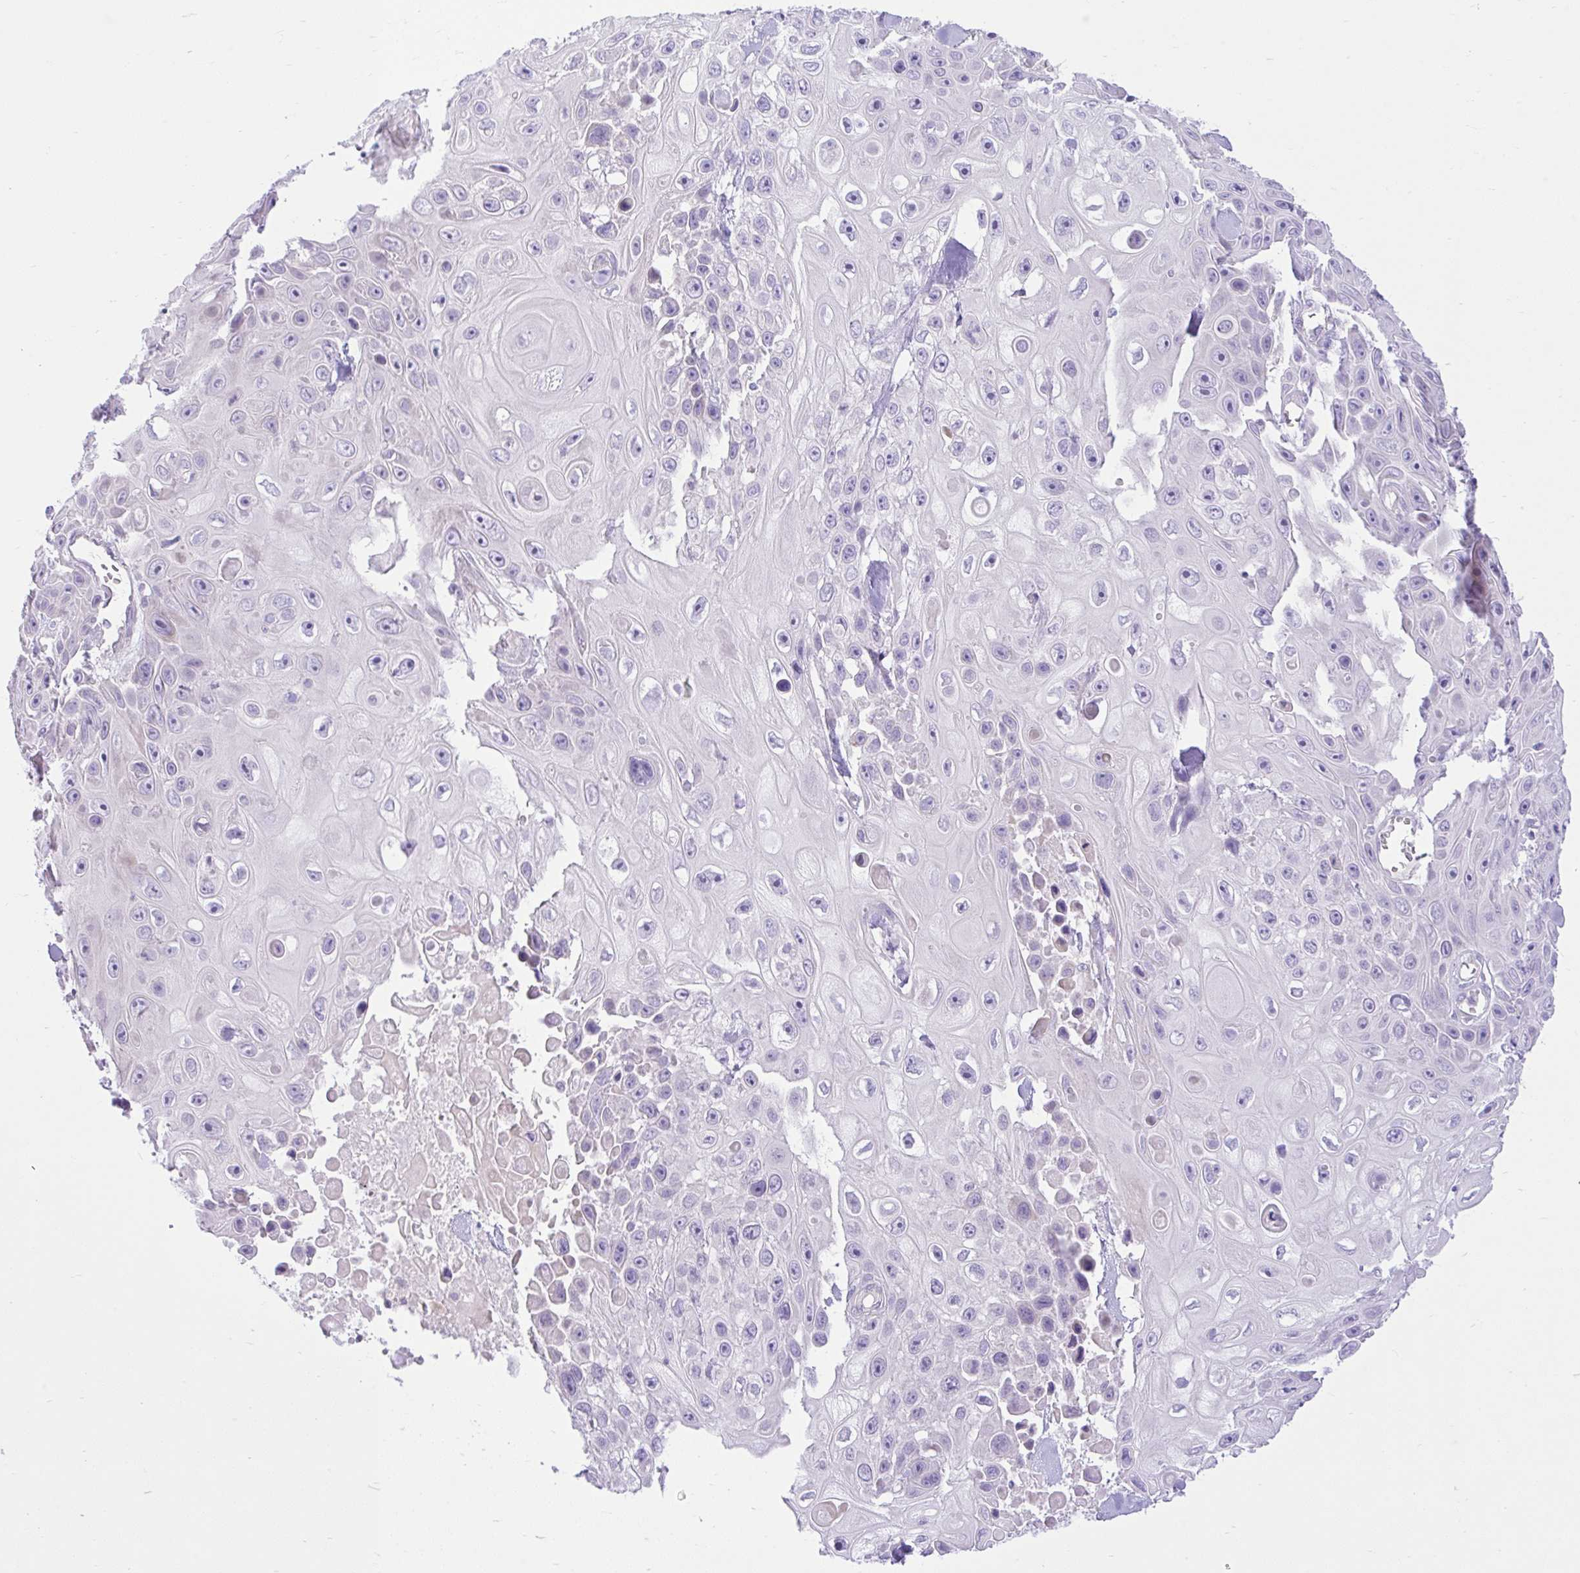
{"staining": {"intensity": "negative", "quantity": "none", "location": "none"}, "tissue": "skin cancer", "cell_type": "Tumor cells", "image_type": "cancer", "snomed": [{"axis": "morphology", "description": "Squamous cell carcinoma, NOS"}, {"axis": "topography", "description": "Skin"}], "caption": "IHC of skin squamous cell carcinoma displays no staining in tumor cells.", "gene": "ZNF101", "patient": {"sex": "male", "age": 82}}